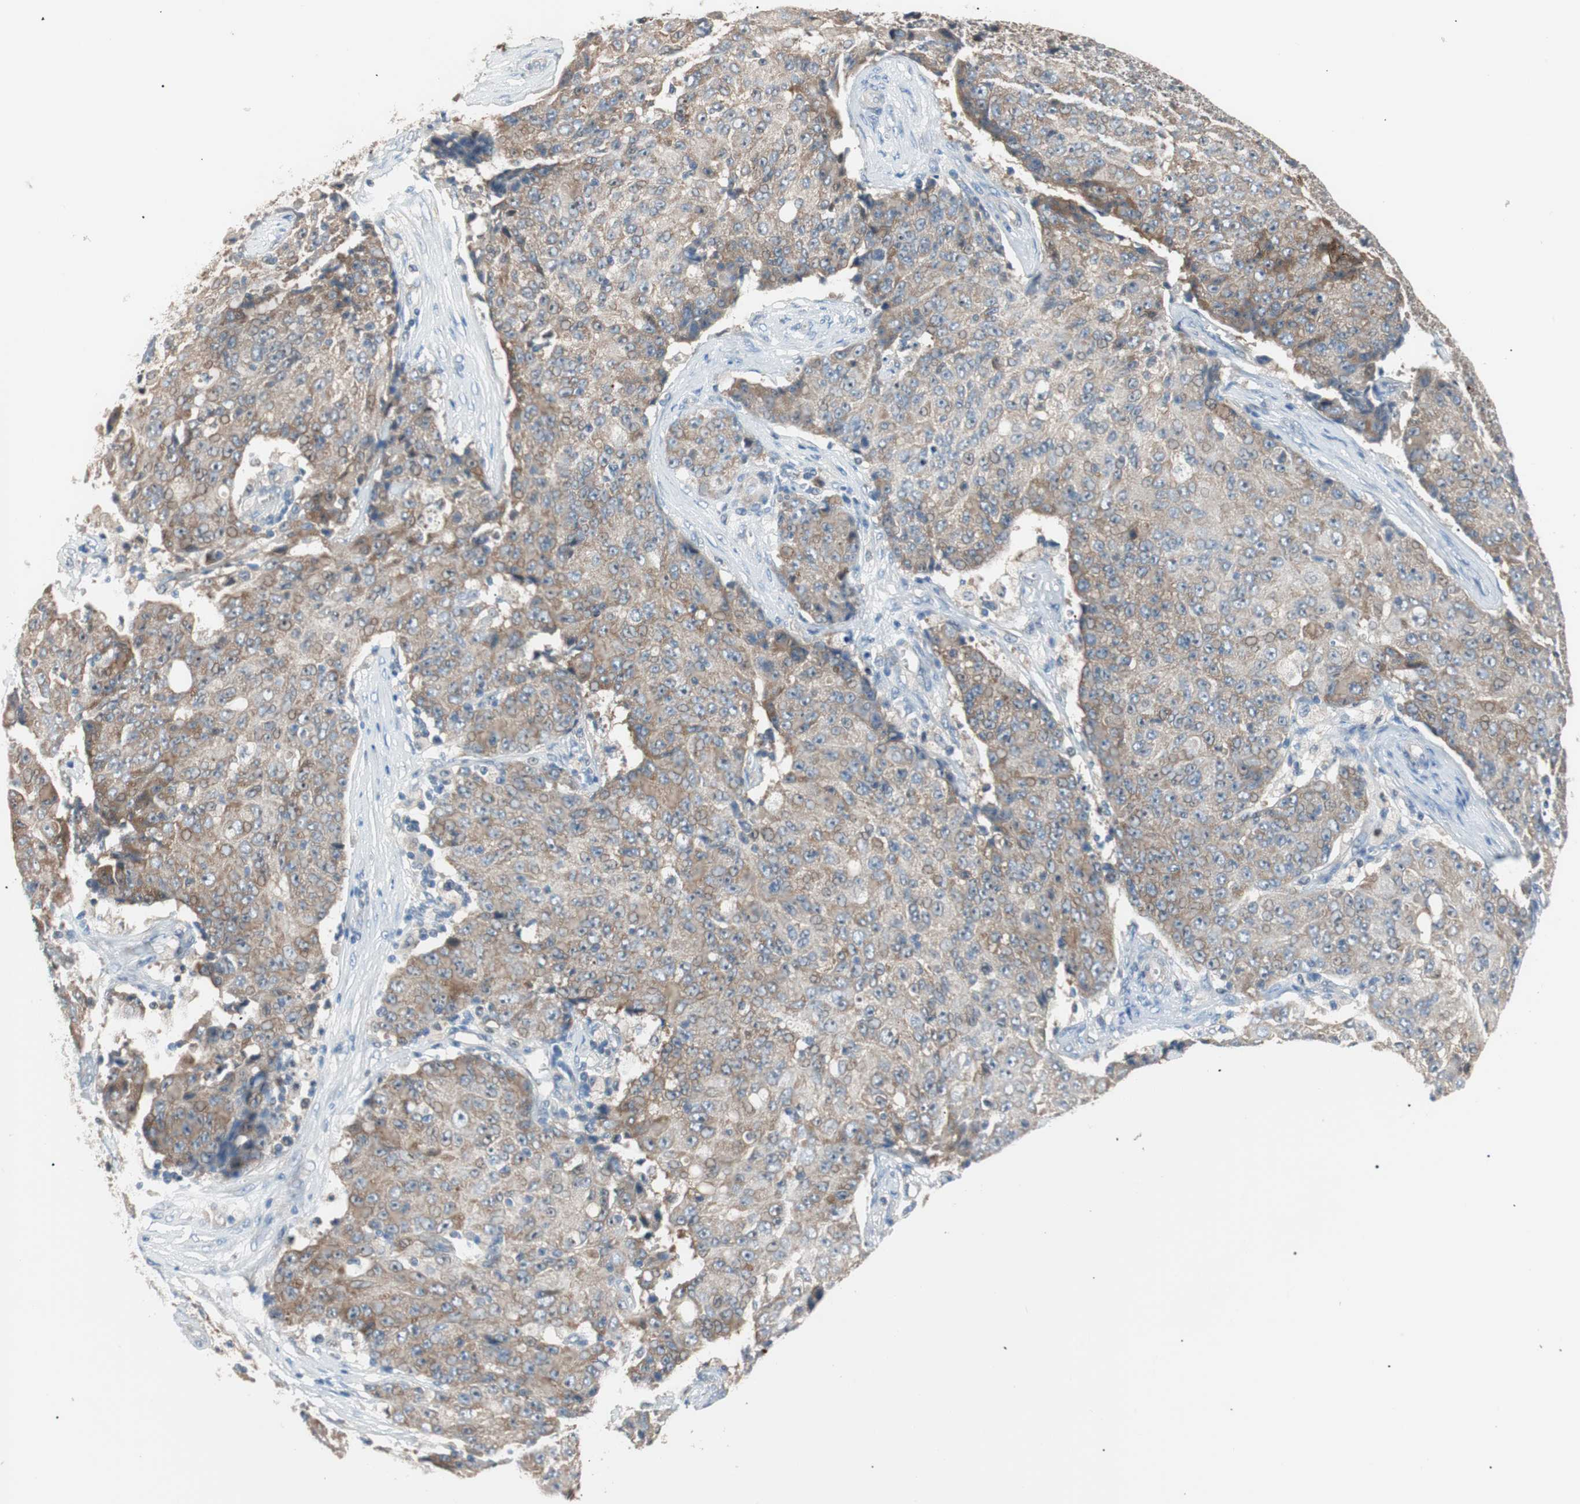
{"staining": {"intensity": "weak", "quantity": ">75%", "location": "cytoplasmic/membranous"}, "tissue": "ovarian cancer", "cell_type": "Tumor cells", "image_type": "cancer", "snomed": [{"axis": "morphology", "description": "Carcinoma, endometroid"}, {"axis": "topography", "description": "Ovary"}], "caption": "An image of ovarian cancer stained for a protein demonstrates weak cytoplasmic/membranous brown staining in tumor cells. Nuclei are stained in blue.", "gene": "PCK1", "patient": {"sex": "female", "age": 42}}